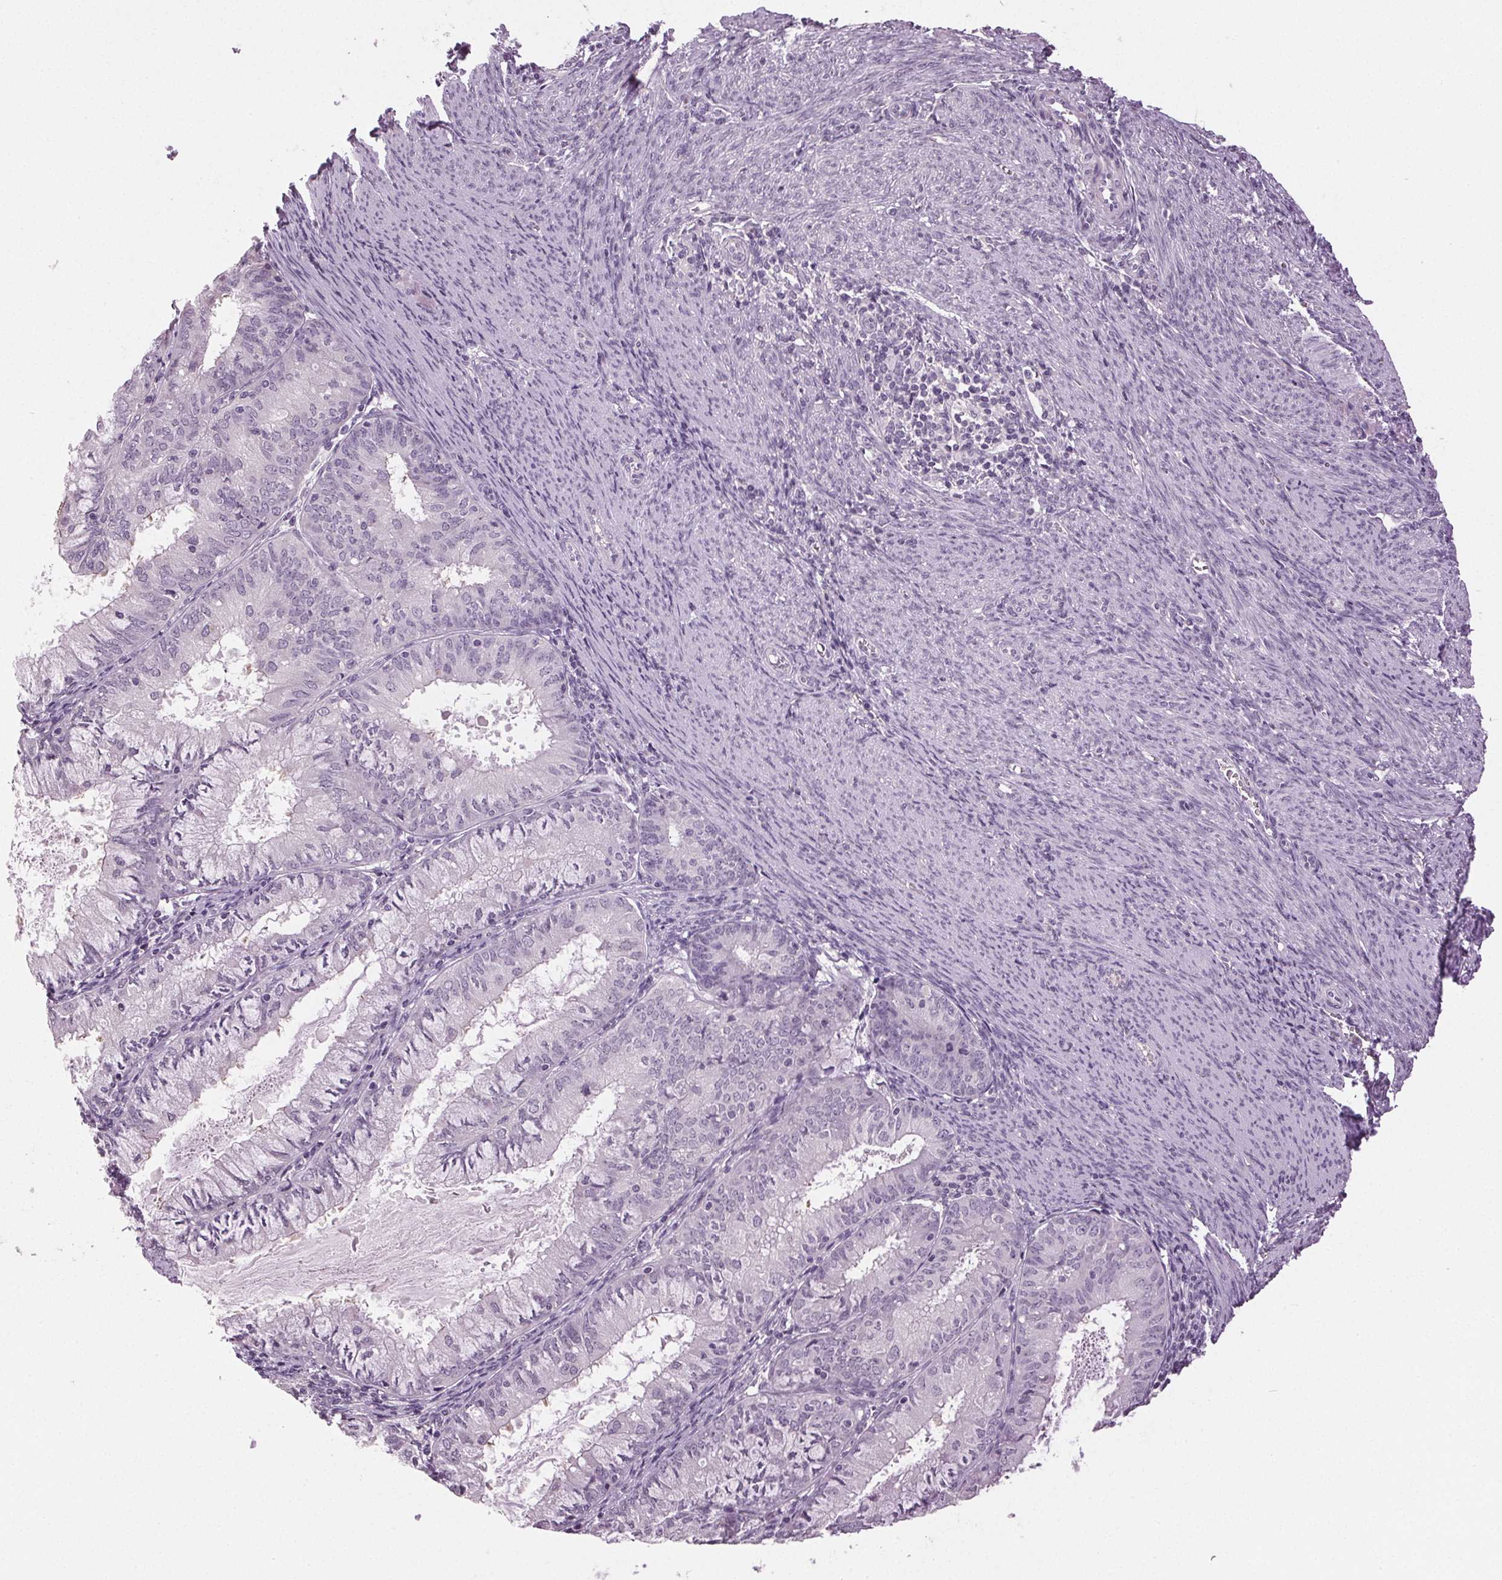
{"staining": {"intensity": "negative", "quantity": "none", "location": "none"}, "tissue": "endometrial cancer", "cell_type": "Tumor cells", "image_type": "cancer", "snomed": [{"axis": "morphology", "description": "Adenocarcinoma, NOS"}, {"axis": "topography", "description": "Endometrium"}], "caption": "There is no significant positivity in tumor cells of endometrial cancer.", "gene": "DNAH12", "patient": {"sex": "female", "age": 57}}